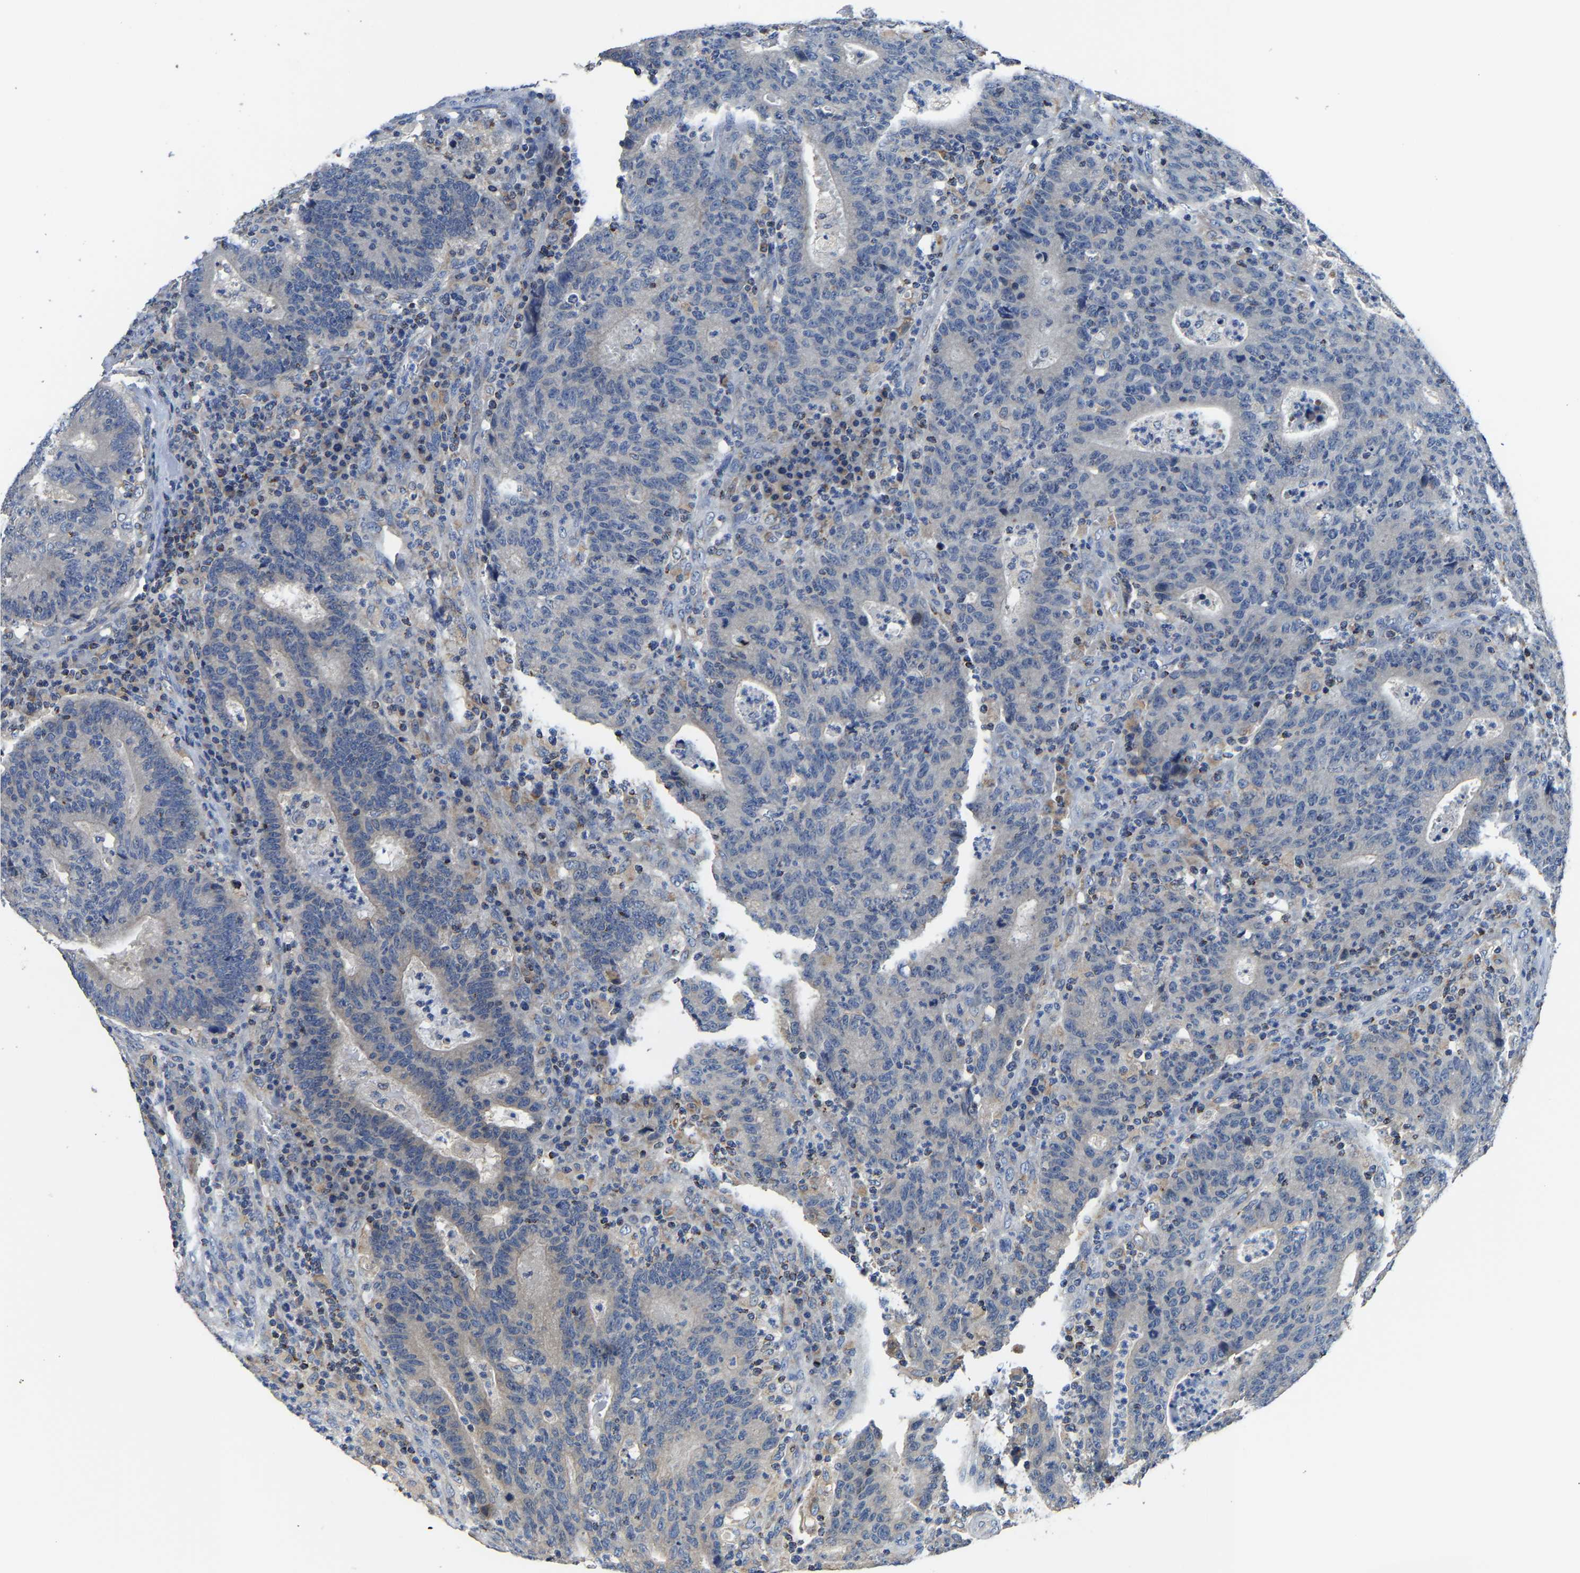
{"staining": {"intensity": "negative", "quantity": "none", "location": "none"}, "tissue": "colorectal cancer", "cell_type": "Tumor cells", "image_type": "cancer", "snomed": [{"axis": "morphology", "description": "Adenocarcinoma, NOS"}, {"axis": "topography", "description": "Colon"}], "caption": "DAB immunohistochemical staining of colorectal cancer (adenocarcinoma) exhibits no significant expression in tumor cells.", "gene": "AGK", "patient": {"sex": "female", "age": 75}}